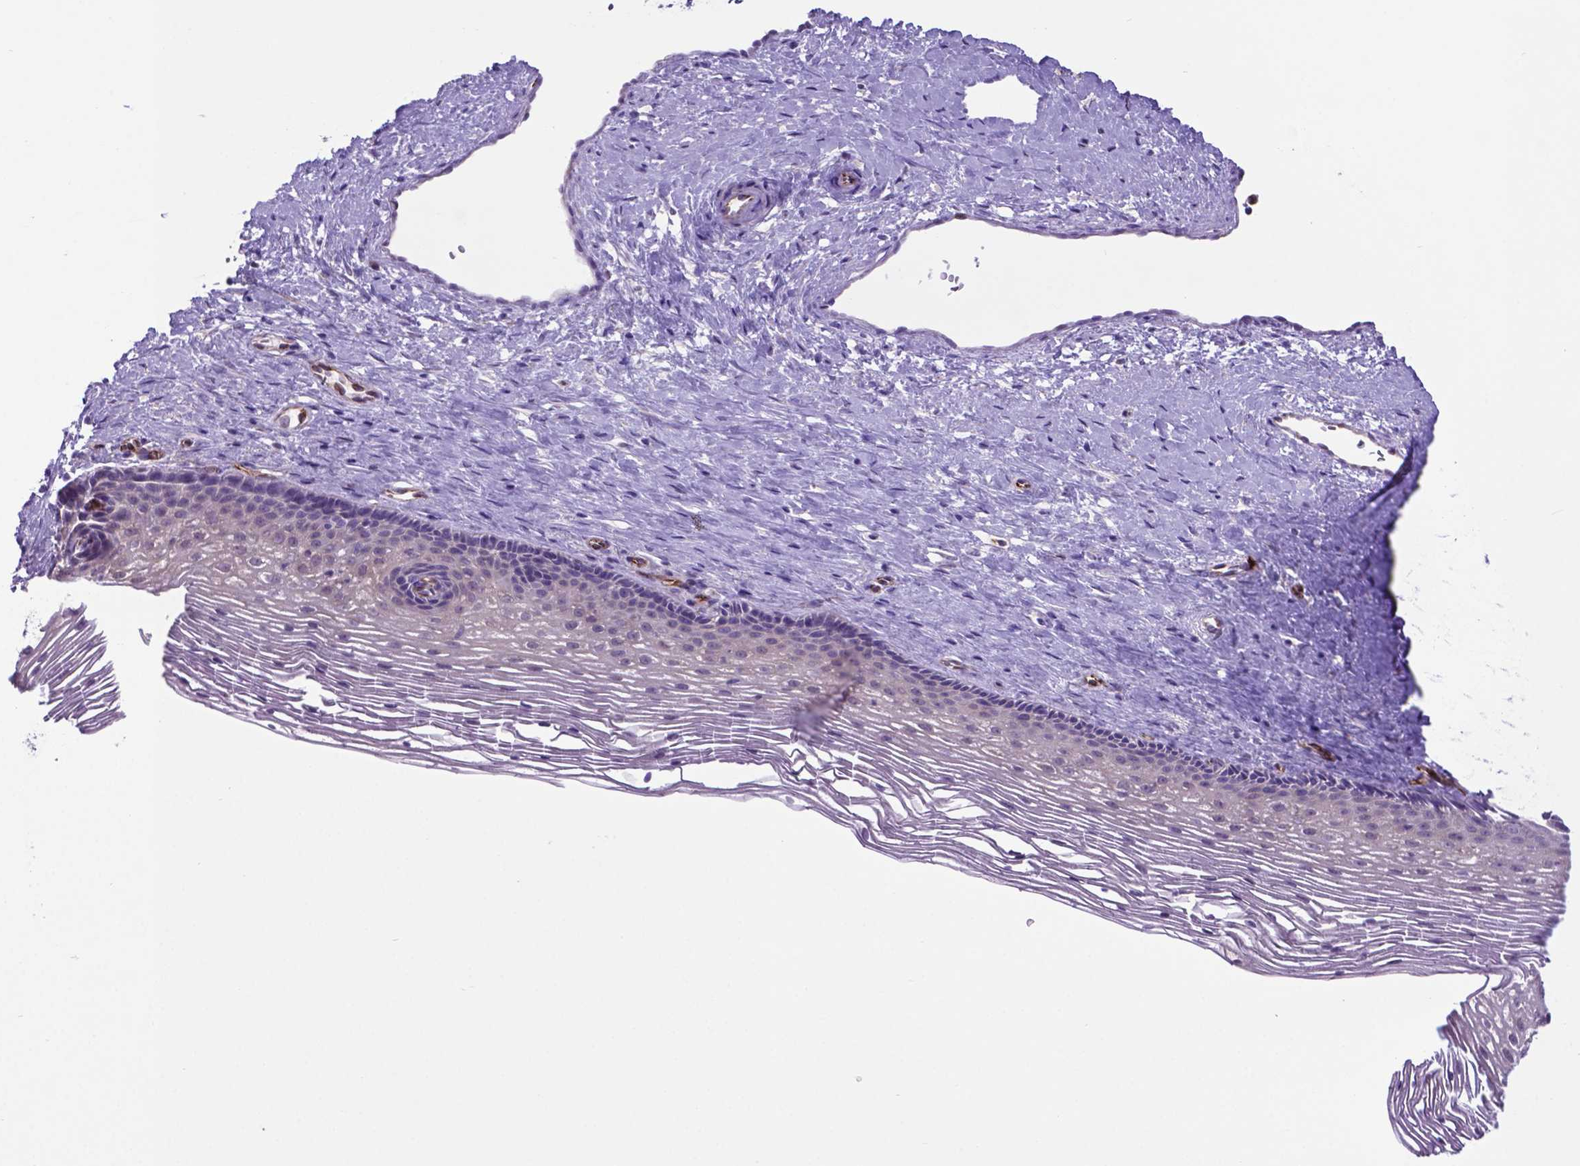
{"staining": {"intensity": "negative", "quantity": "none", "location": "none"}, "tissue": "cervix", "cell_type": "Glandular cells", "image_type": "normal", "snomed": [{"axis": "morphology", "description": "Normal tissue, NOS"}, {"axis": "topography", "description": "Cervix"}], "caption": "IHC photomicrograph of unremarkable cervix stained for a protein (brown), which displays no positivity in glandular cells. (DAB immunohistochemistry visualized using brightfield microscopy, high magnification).", "gene": "LZTR1", "patient": {"sex": "female", "age": 34}}